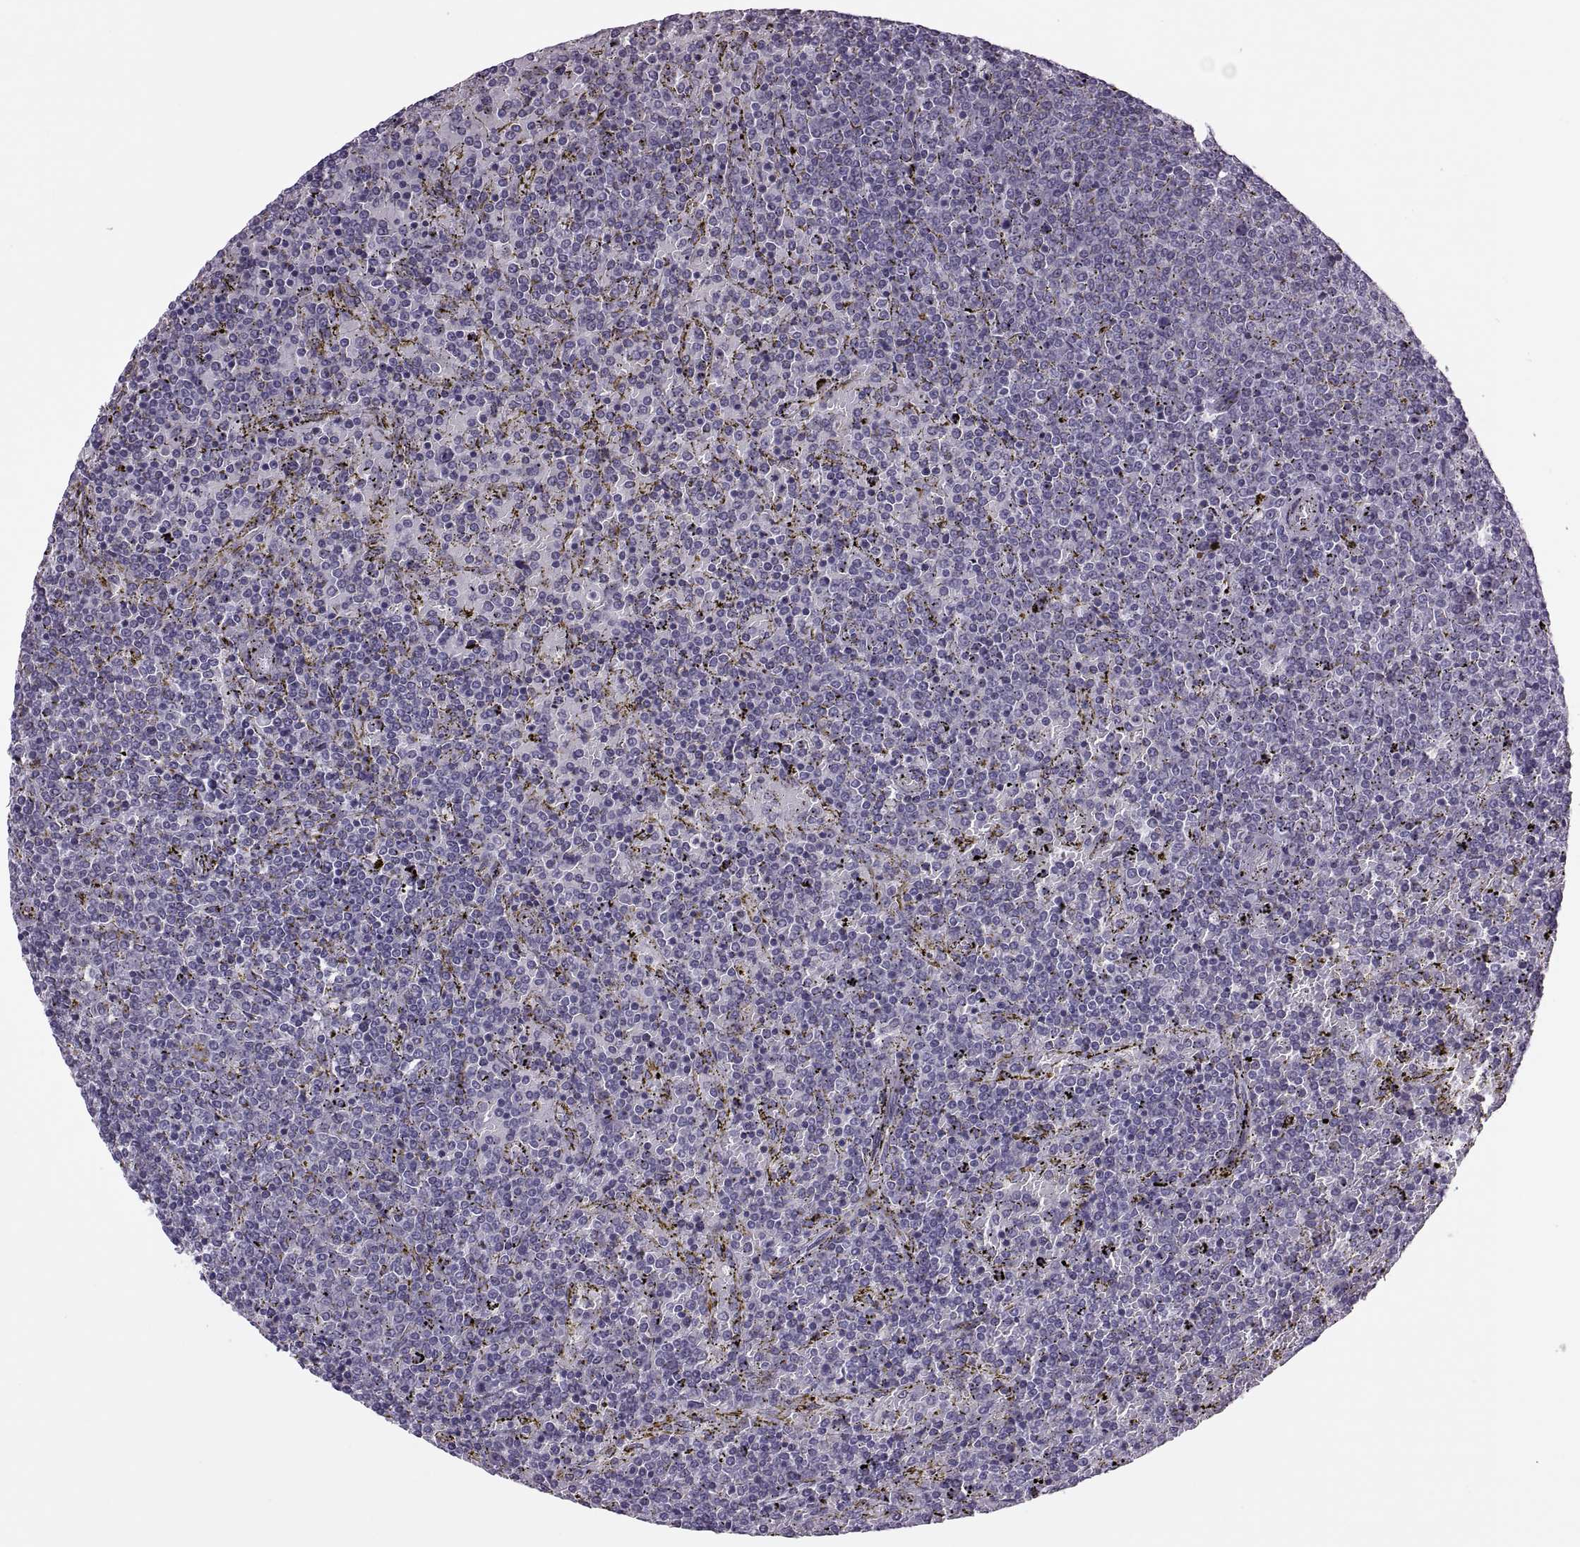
{"staining": {"intensity": "negative", "quantity": "none", "location": "none"}, "tissue": "lymphoma", "cell_type": "Tumor cells", "image_type": "cancer", "snomed": [{"axis": "morphology", "description": "Malignant lymphoma, non-Hodgkin's type, Low grade"}, {"axis": "topography", "description": "Spleen"}], "caption": "Photomicrograph shows no significant protein expression in tumor cells of lymphoma. (DAB immunohistochemistry, high magnification).", "gene": "FAM24A", "patient": {"sex": "female", "age": 77}}